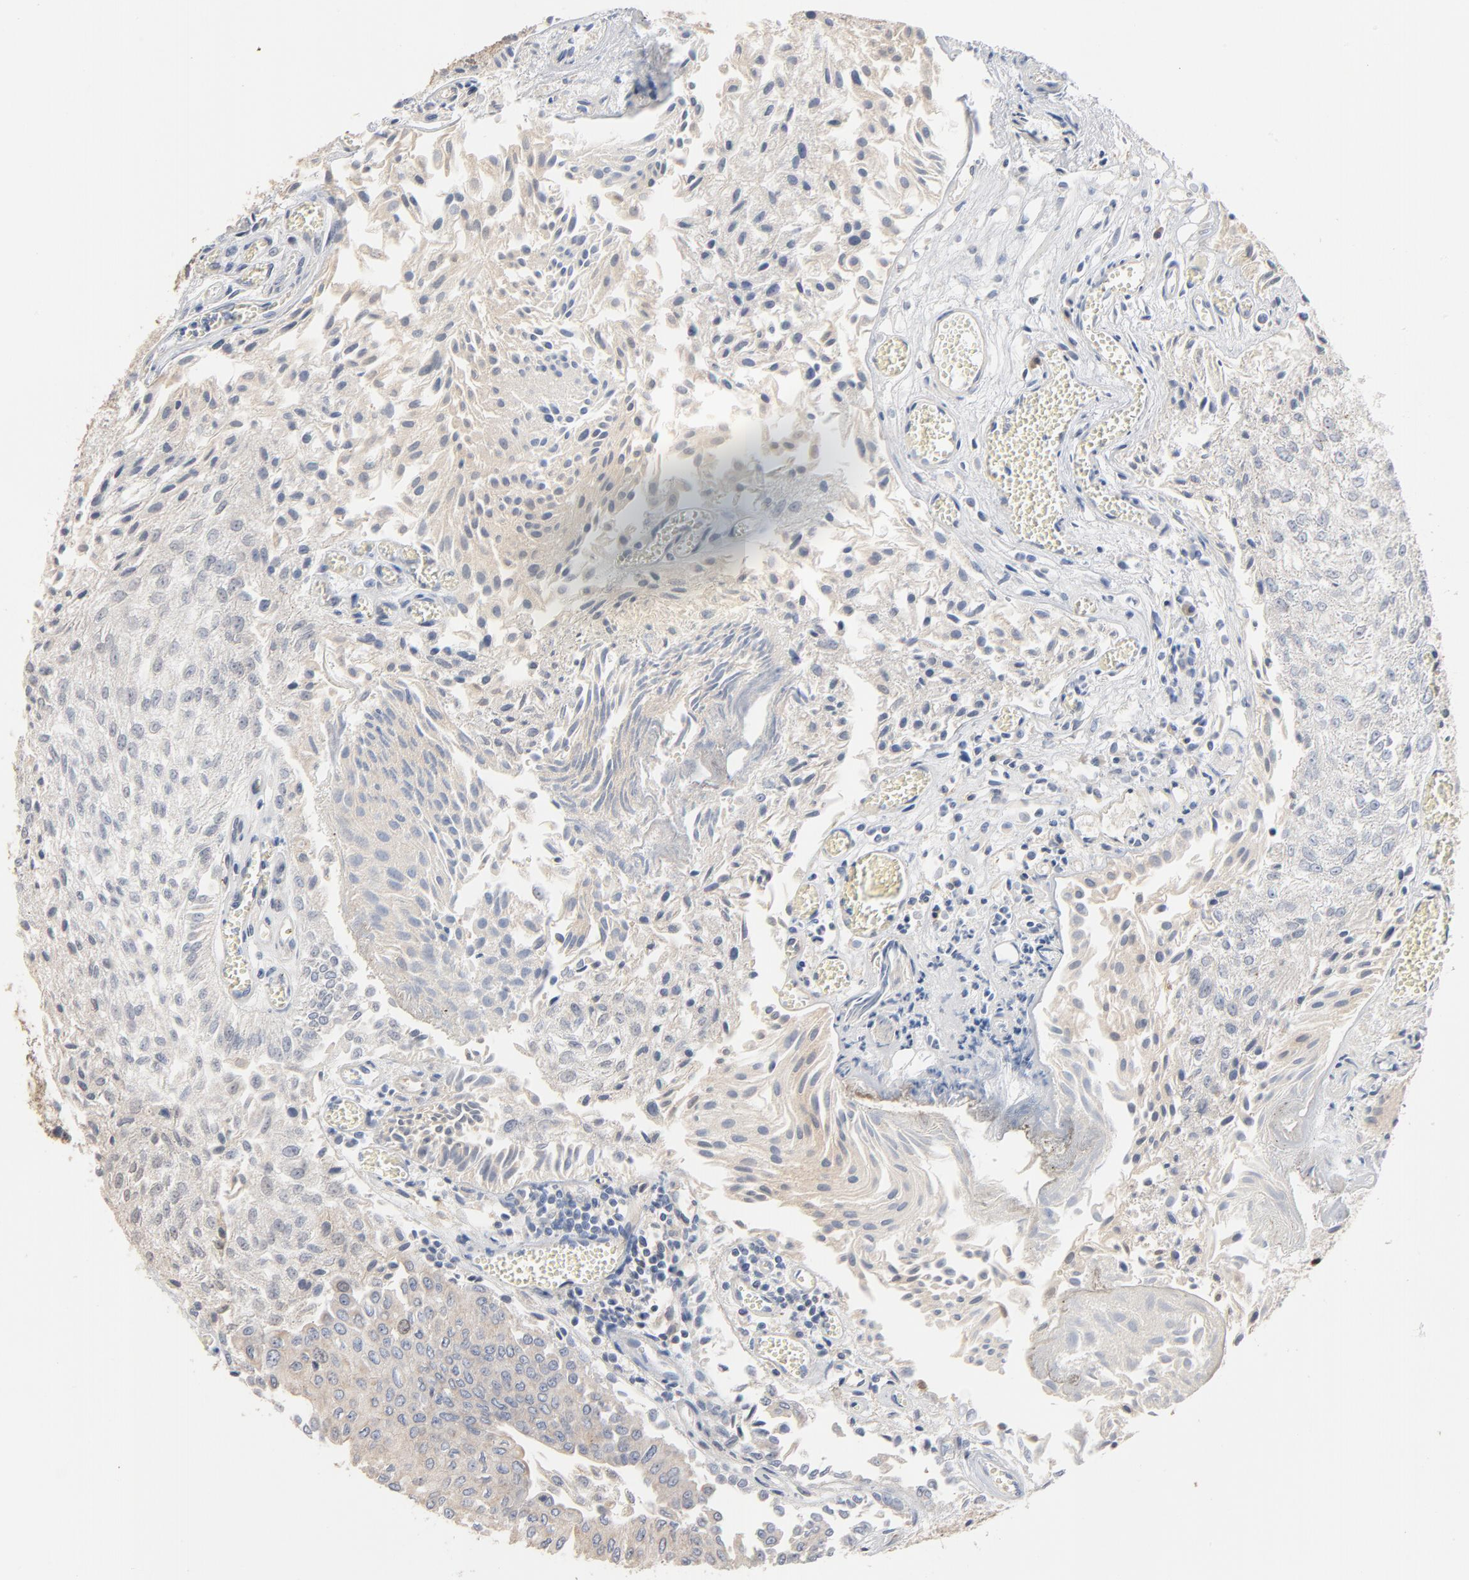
{"staining": {"intensity": "negative", "quantity": "none", "location": "none"}, "tissue": "urothelial cancer", "cell_type": "Tumor cells", "image_type": "cancer", "snomed": [{"axis": "morphology", "description": "Urothelial carcinoma, Low grade"}, {"axis": "topography", "description": "Urinary bladder"}], "caption": "Immunohistochemistry (IHC) histopathology image of neoplastic tissue: low-grade urothelial carcinoma stained with DAB (3,3'-diaminobenzidine) shows no significant protein expression in tumor cells.", "gene": "EPCAM", "patient": {"sex": "male", "age": 86}}